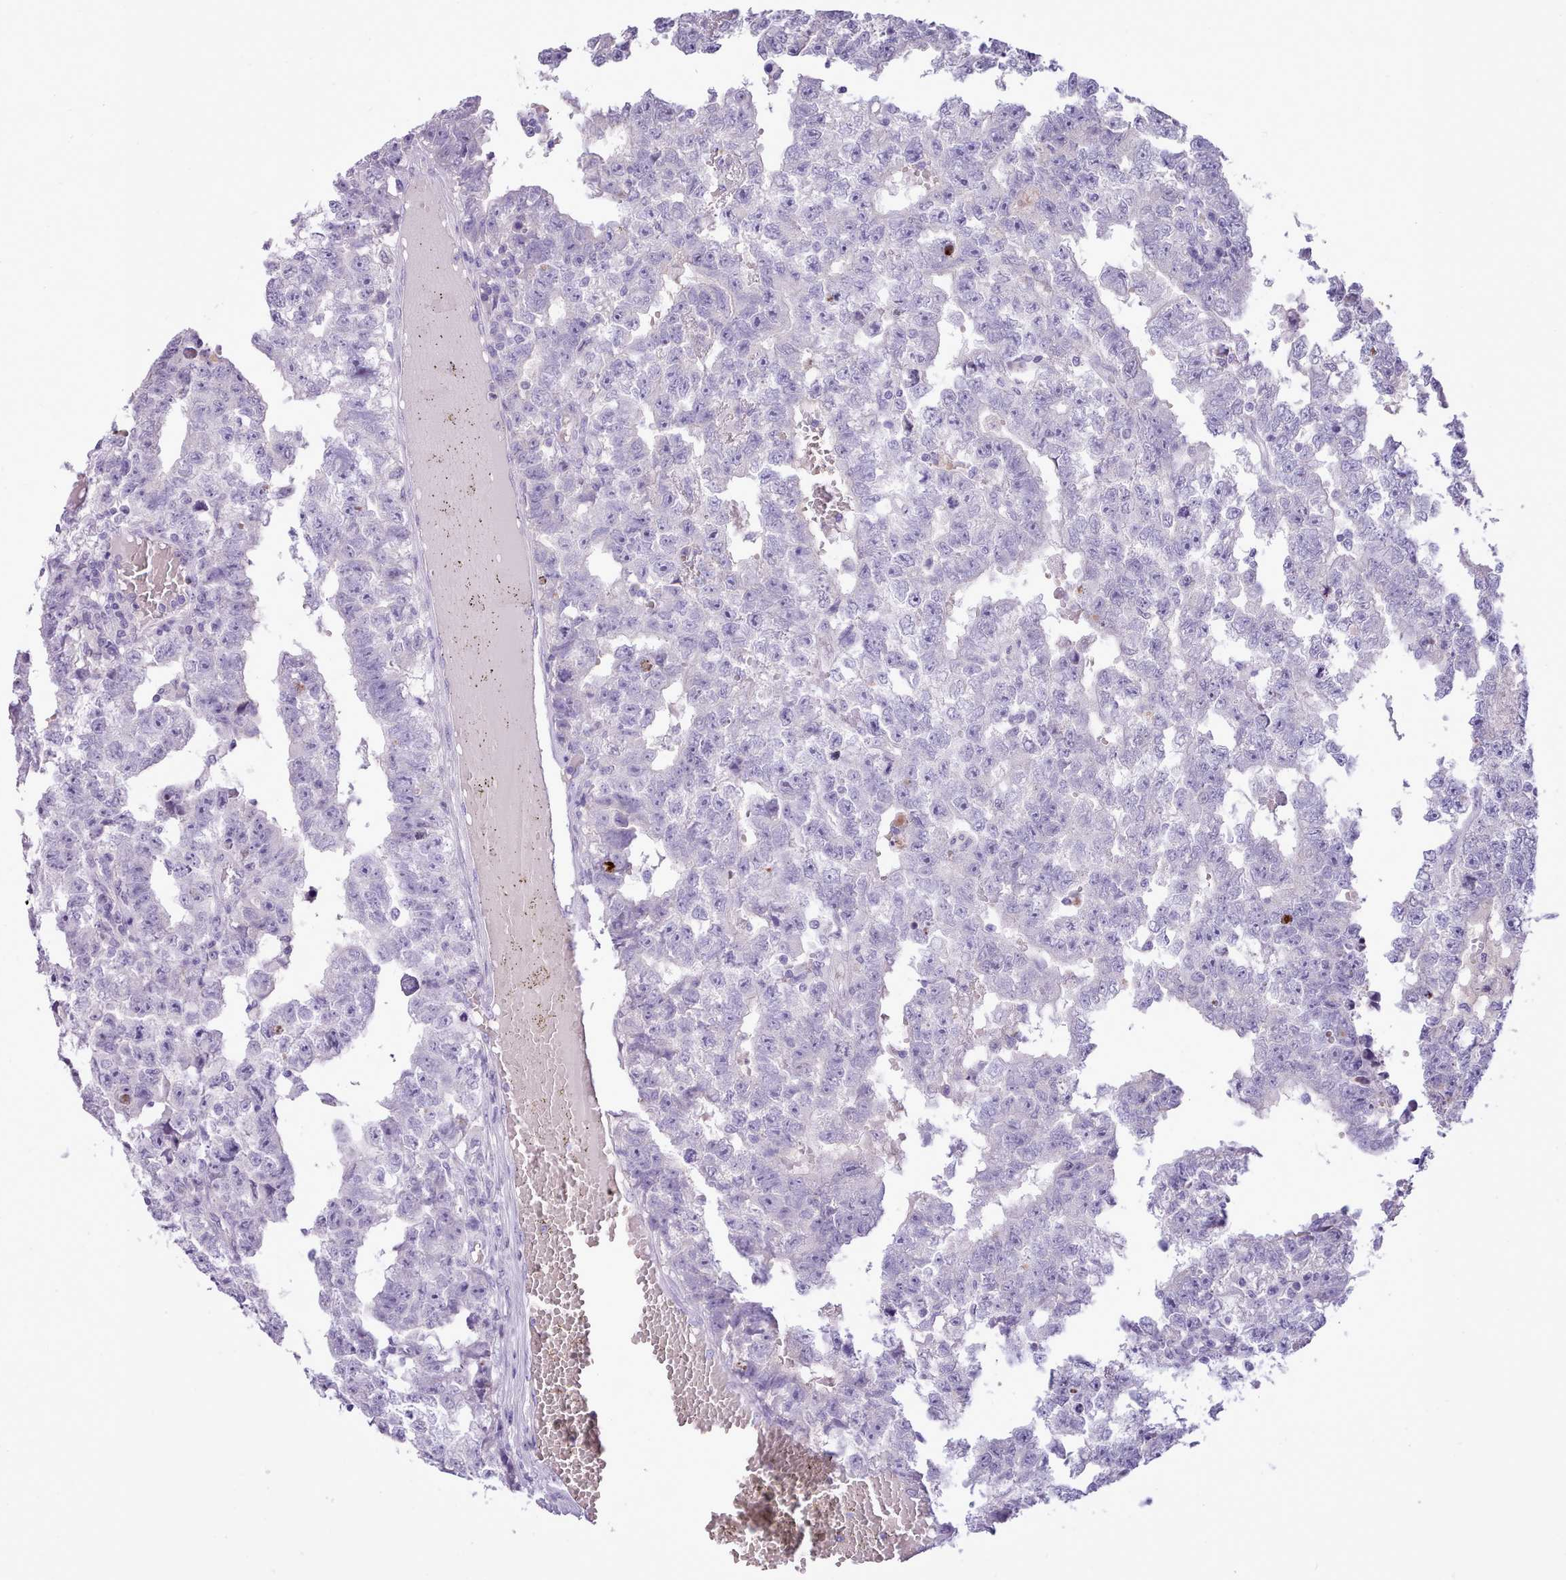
{"staining": {"intensity": "negative", "quantity": "none", "location": "none"}, "tissue": "testis cancer", "cell_type": "Tumor cells", "image_type": "cancer", "snomed": [{"axis": "morphology", "description": "Carcinoma, Embryonal, NOS"}, {"axis": "topography", "description": "Testis"}], "caption": "A photomicrograph of testis embryonal carcinoma stained for a protein demonstrates no brown staining in tumor cells.", "gene": "CYP2A13", "patient": {"sex": "male", "age": 25}}